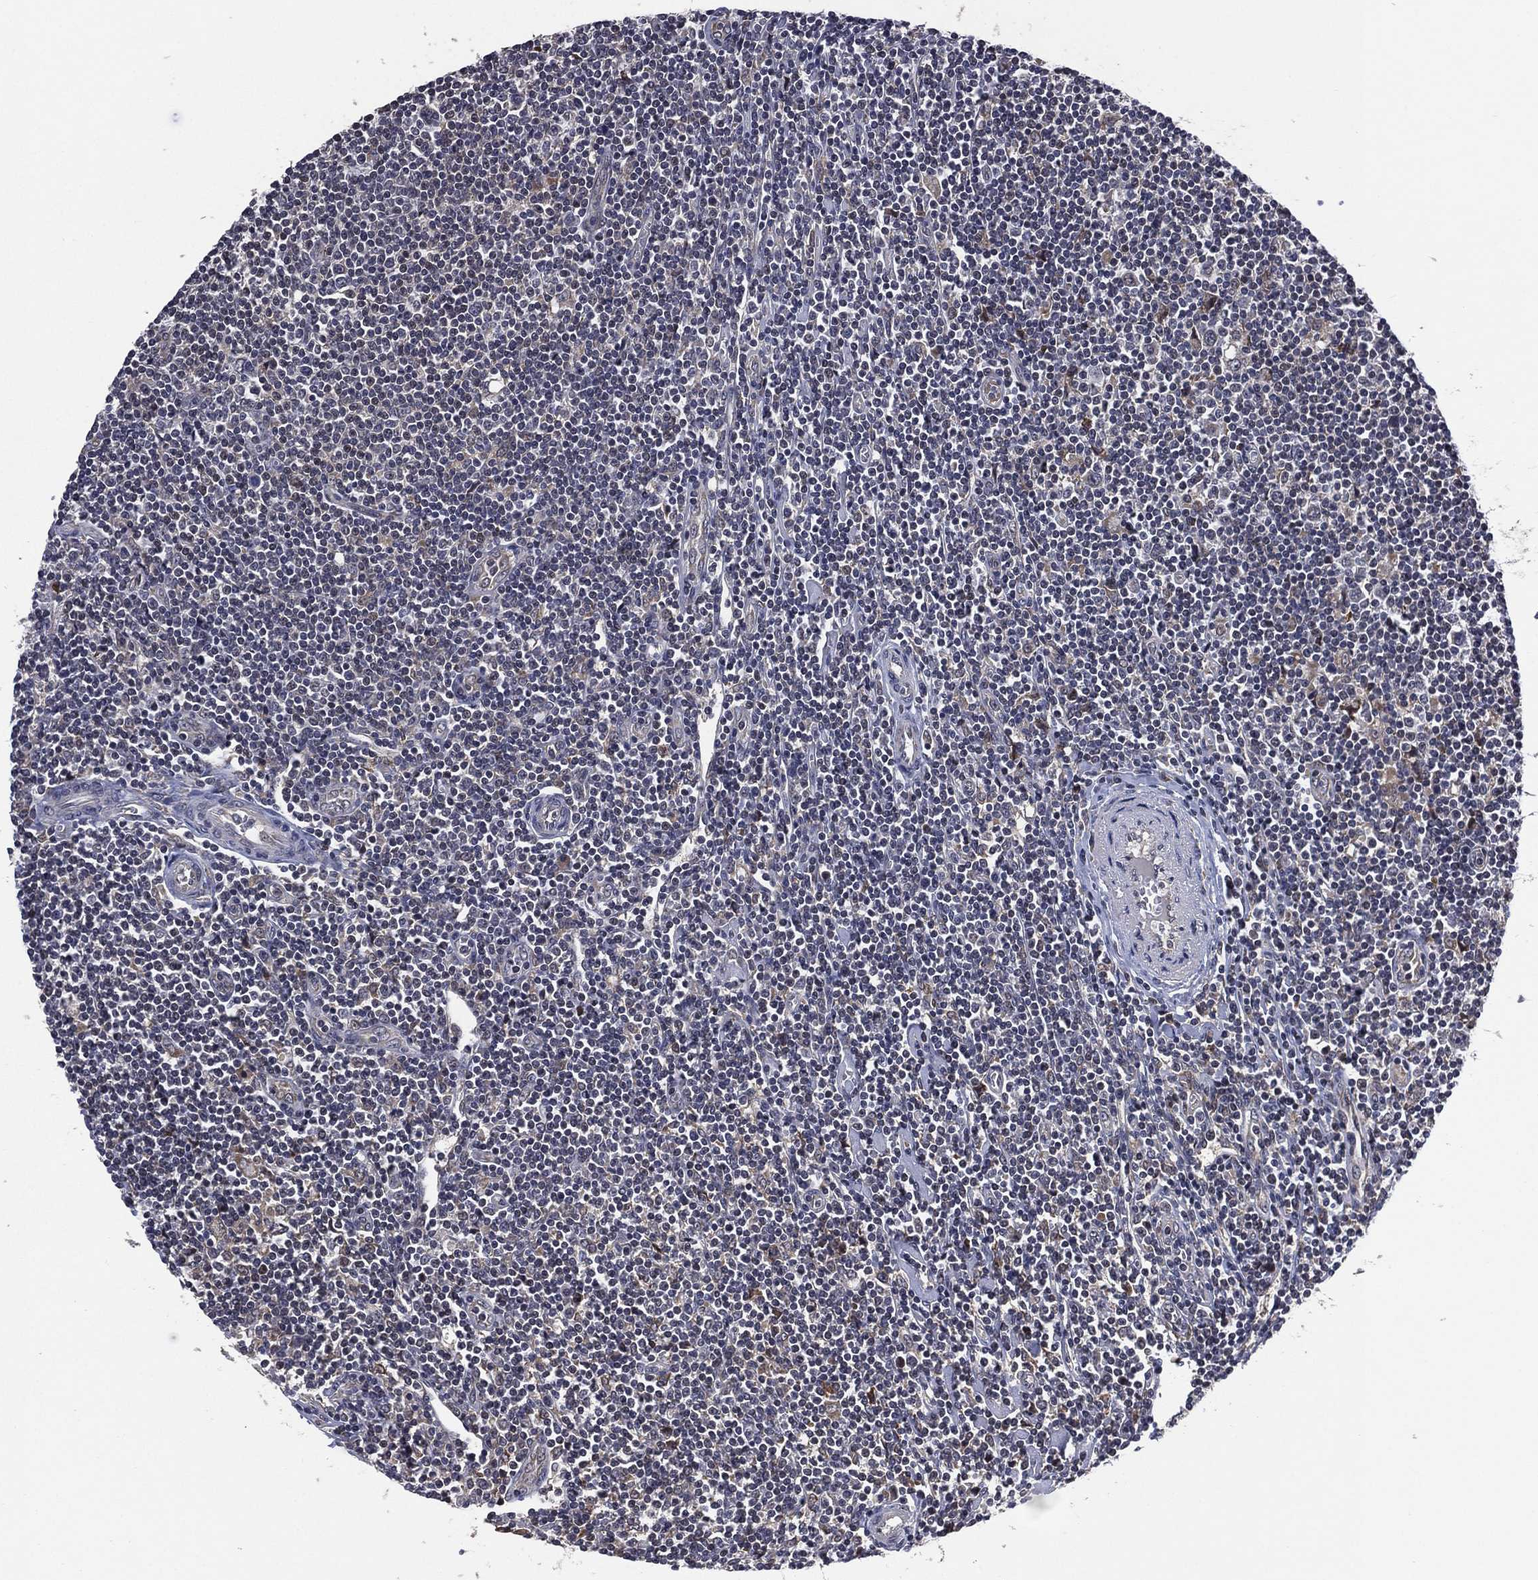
{"staining": {"intensity": "negative", "quantity": "none", "location": "none"}, "tissue": "lymphoma", "cell_type": "Tumor cells", "image_type": "cancer", "snomed": [{"axis": "morphology", "description": "Hodgkin's disease, NOS"}, {"axis": "topography", "description": "Lymph node"}], "caption": "The micrograph reveals no staining of tumor cells in lymphoma.", "gene": "SELENOO", "patient": {"sex": "male", "age": 40}}